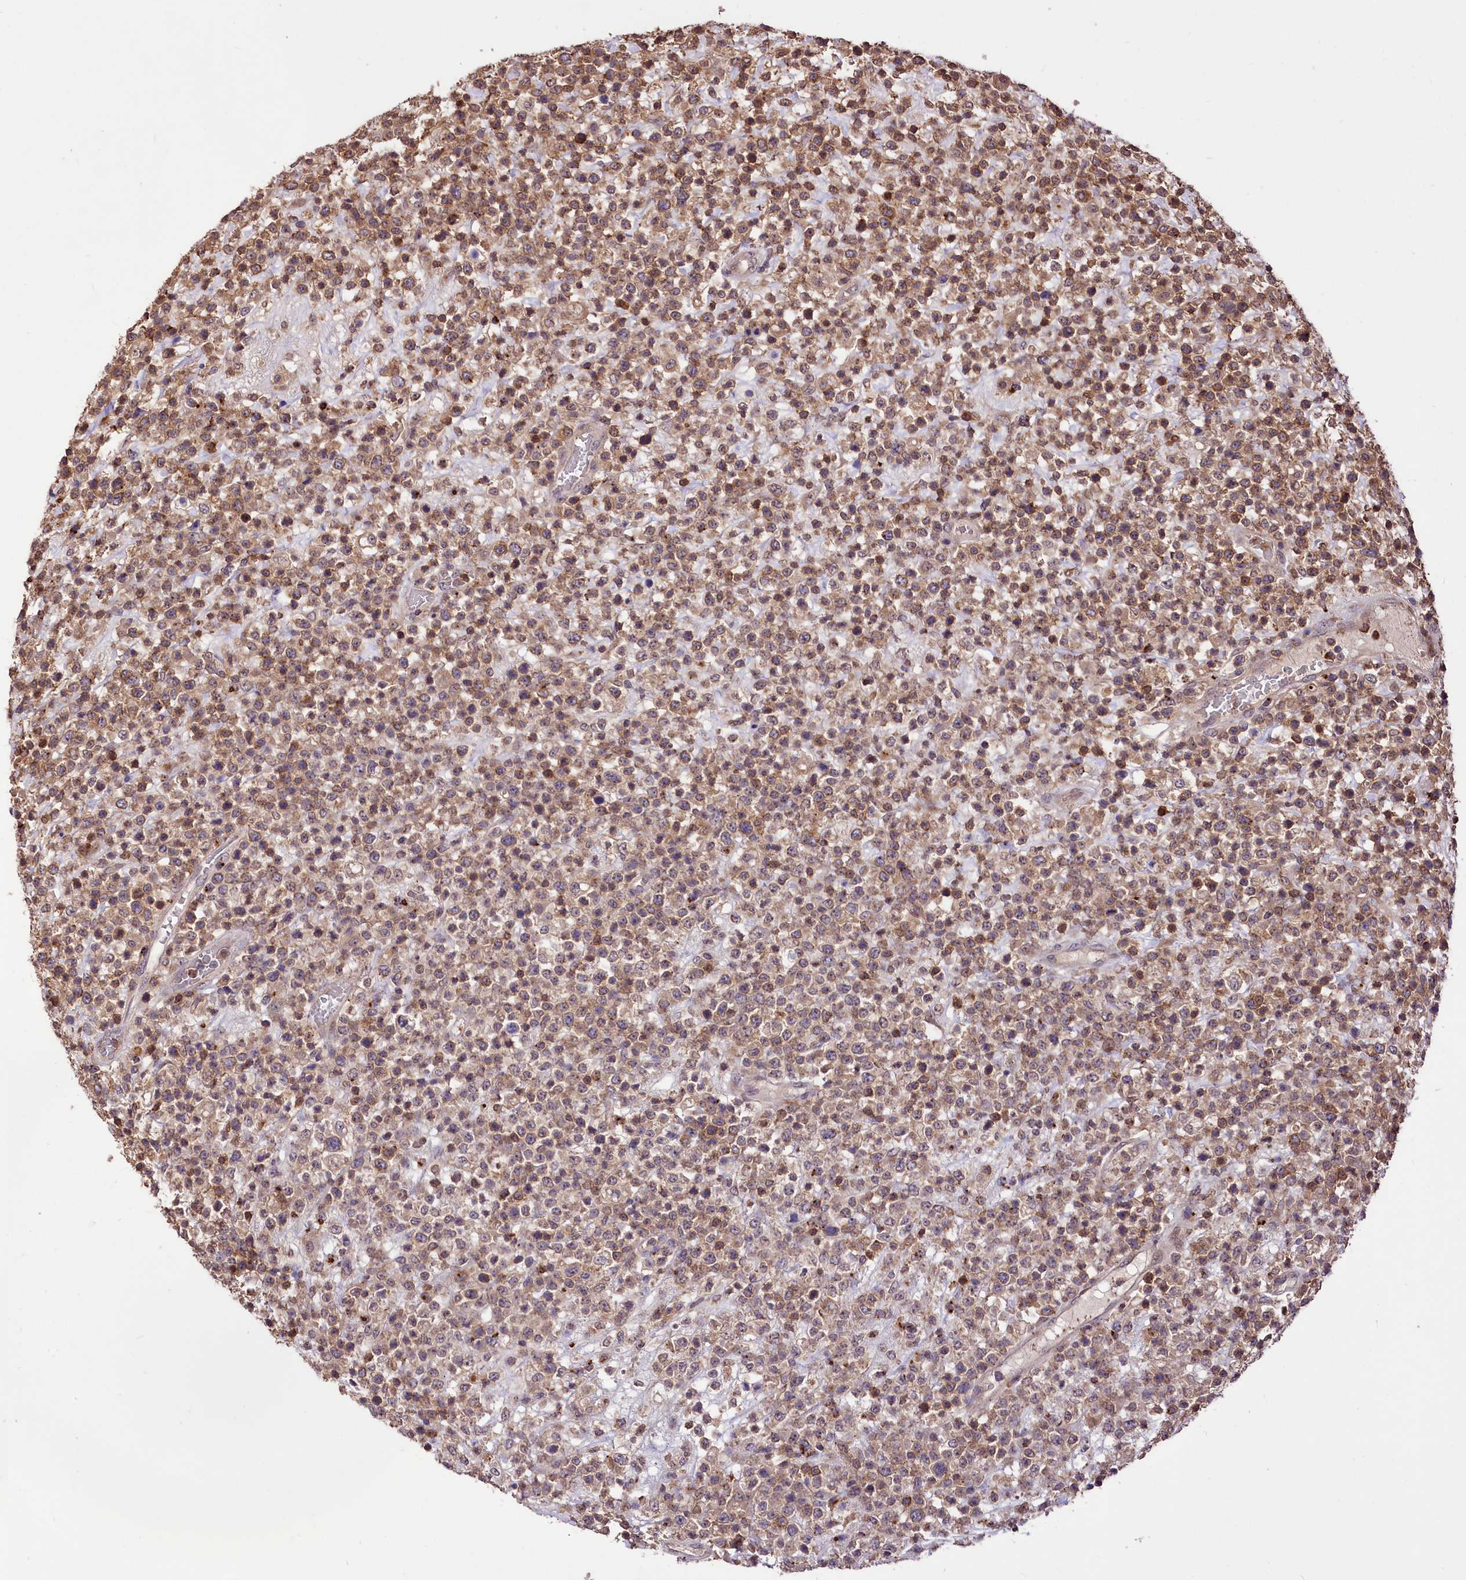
{"staining": {"intensity": "moderate", "quantity": "25%-75%", "location": "cytoplasmic/membranous"}, "tissue": "lymphoma", "cell_type": "Tumor cells", "image_type": "cancer", "snomed": [{"axis": "morphology", "description": "Malignant lymphoma, non-Hodgkin's type, High grade"}, {"axis": "topography", "description": "Colon"}], "caption": "Immunohistochemical staining of lymphoma shows medium levels of moderate cytoplasmic/membranous staining in about 25%-75% of tumor cells.", "gene": "SERGEF", "patient": {"sex": "female", "age": 53}}